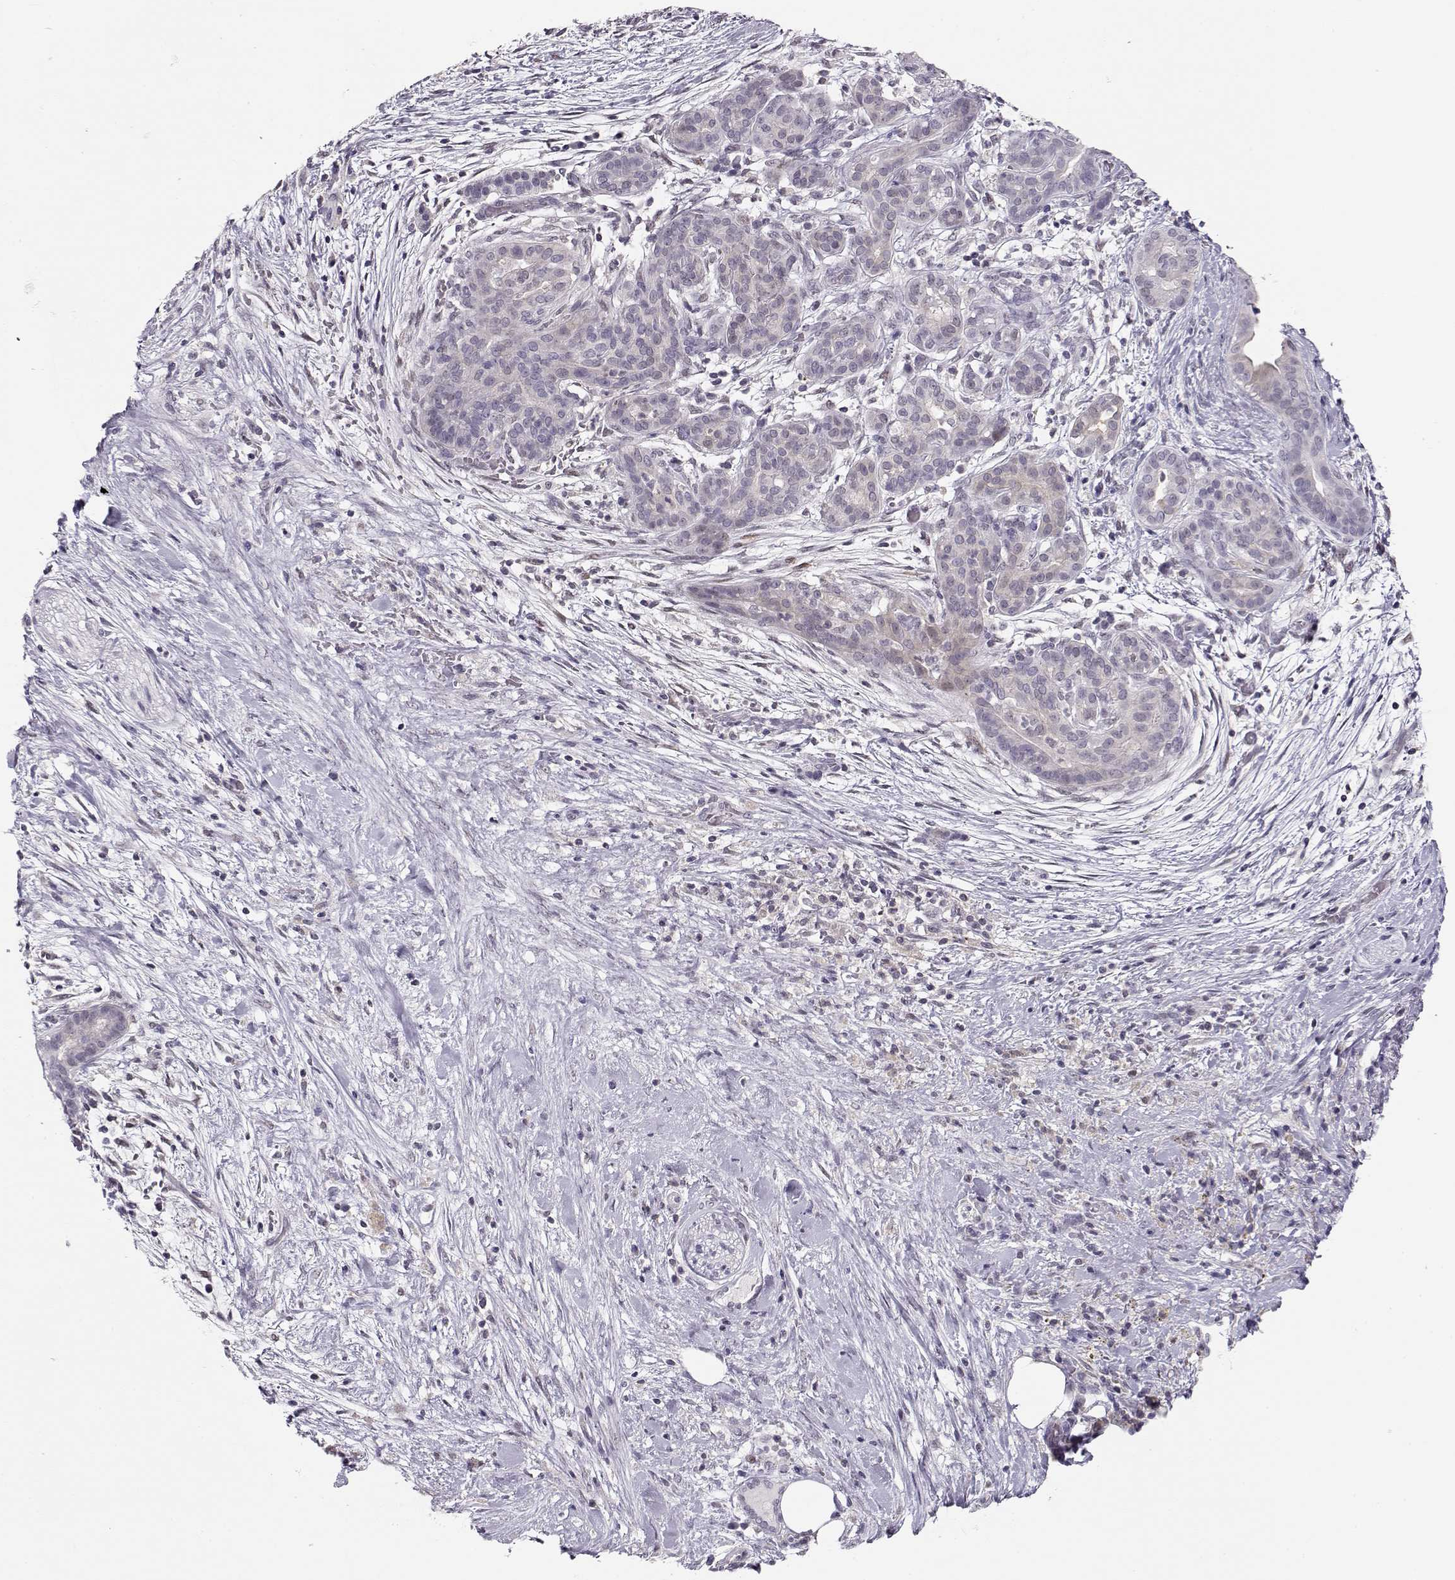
{"staining": {"intensity": "negative", "quantity": "none", "location": "none"}, "tissue": "pancreatic cancer", "cell_type": "Tumor cells", "image_type": "cancer", "snomed": [{"axis": "morphology", "description": "Adenocarcinoma, NOS"}, {"axis": "topography", "description": "Pancreas"}], "caption": "Human pancreatic cancer stained for a protein using immunohistochemistry displays no positivity in tumor cells.", "gene": "TEPP", "patient": {"sex": "male", "age": 44}}